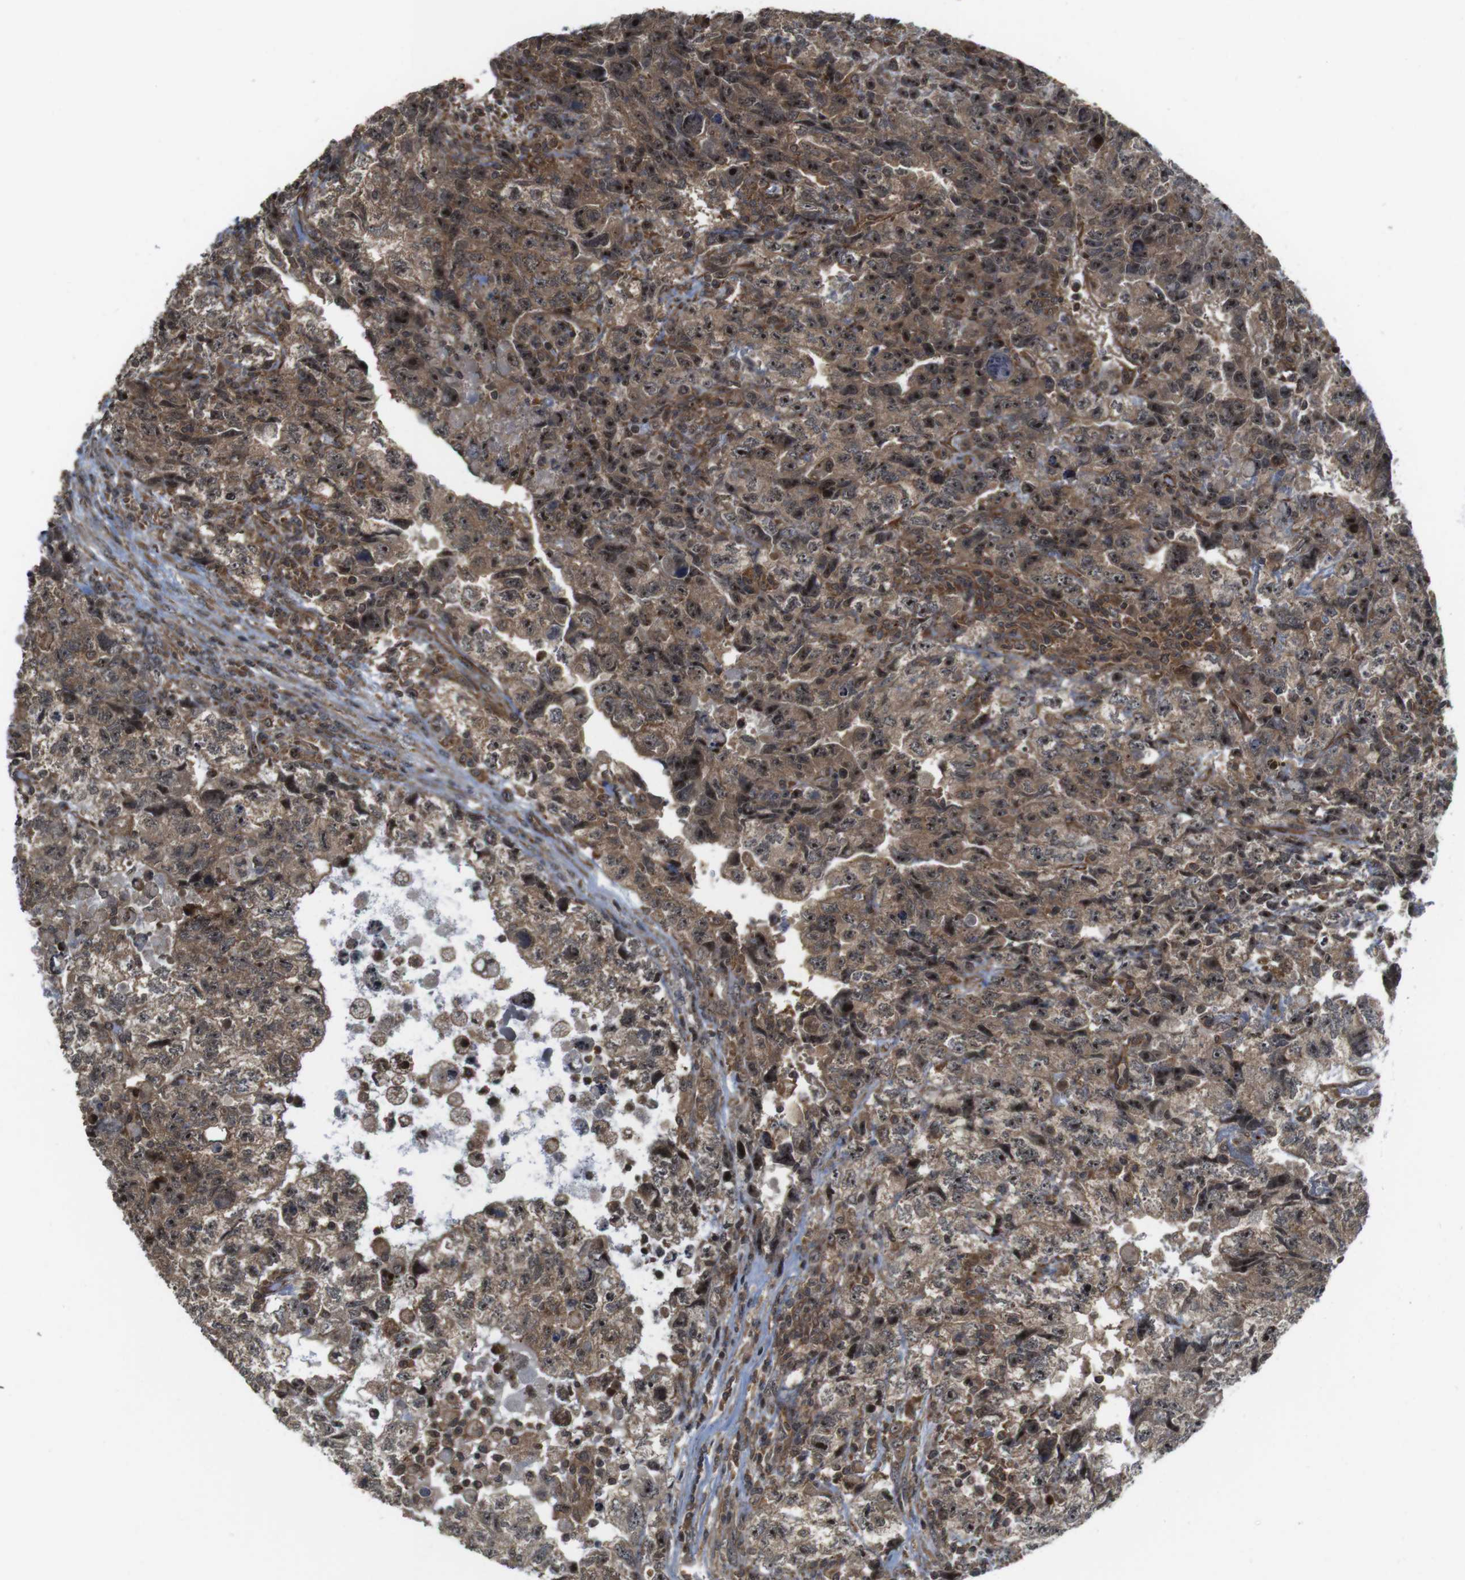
{"staining": {"intensity": "moderate", "quantity": ">75%", "location": "cytoplasmic/membranous,nuclear"}, "tissue": "testis cancer", "cell_type": "Tumor cells", "image_type": "cancer", "snomed": [{"axis": "morphology", "description": "Carcinoma, Embryonal, NOS"}, {"axis": "topography", "description": "Testis"}], "caption": "The immunohistochemical stain highlights moderate cytoplasmic/membranous and nuclear staining in tumor cells of testis embryonal carcinoma tissue.", "gene": "CC2D1A", "patient": {"sex": "male", "age": 36}}